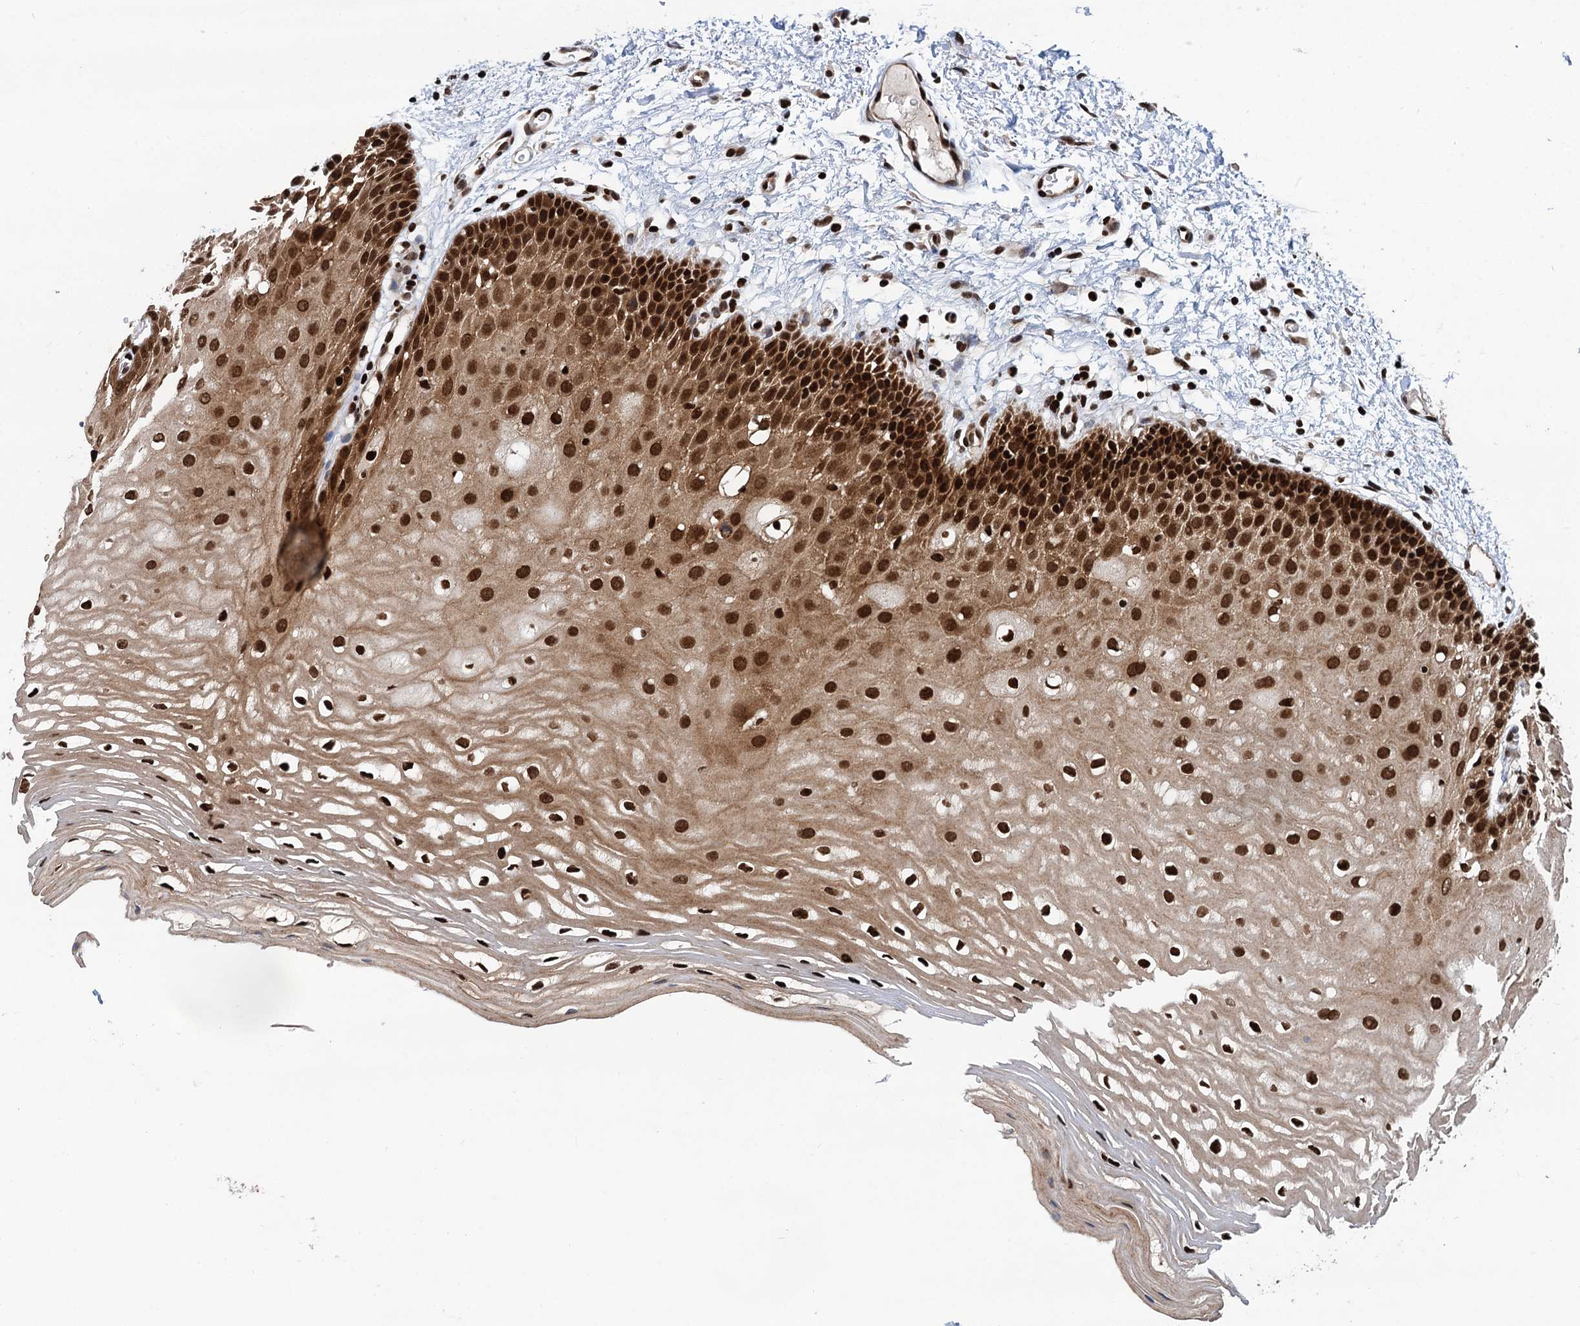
{"staining": {"intensity": "strong", "quantity": ">75%", "location": "cytoplasmic/membranous,nuclear"}, "tissue": "oral mucosa", "cell_type": "Squamous epithelial cells", "image_type": "normal", "snomed": [{"axis": "morphology", "description": "Normal tissue, NOS"}, {"axis": "topography", "description": "Oral tissue"}, {"axis": "topography", "description": "Tounge, NOS"}], "caption": "Immunohistochemical staining of normal oral mucosa demonstrates >75% levels of strong cytoplasmic/membranous,nuclear protein staining in approximately >75% of squamous epithelial cells. The staining was performed using DAB (3,3'-diaminobenzidine), with brown indicating positive protein expression. Nuclei are stained blue with hematoxylin.", "gene": "PPP4R1", "patient": {"sex": "female", "age": 73}}